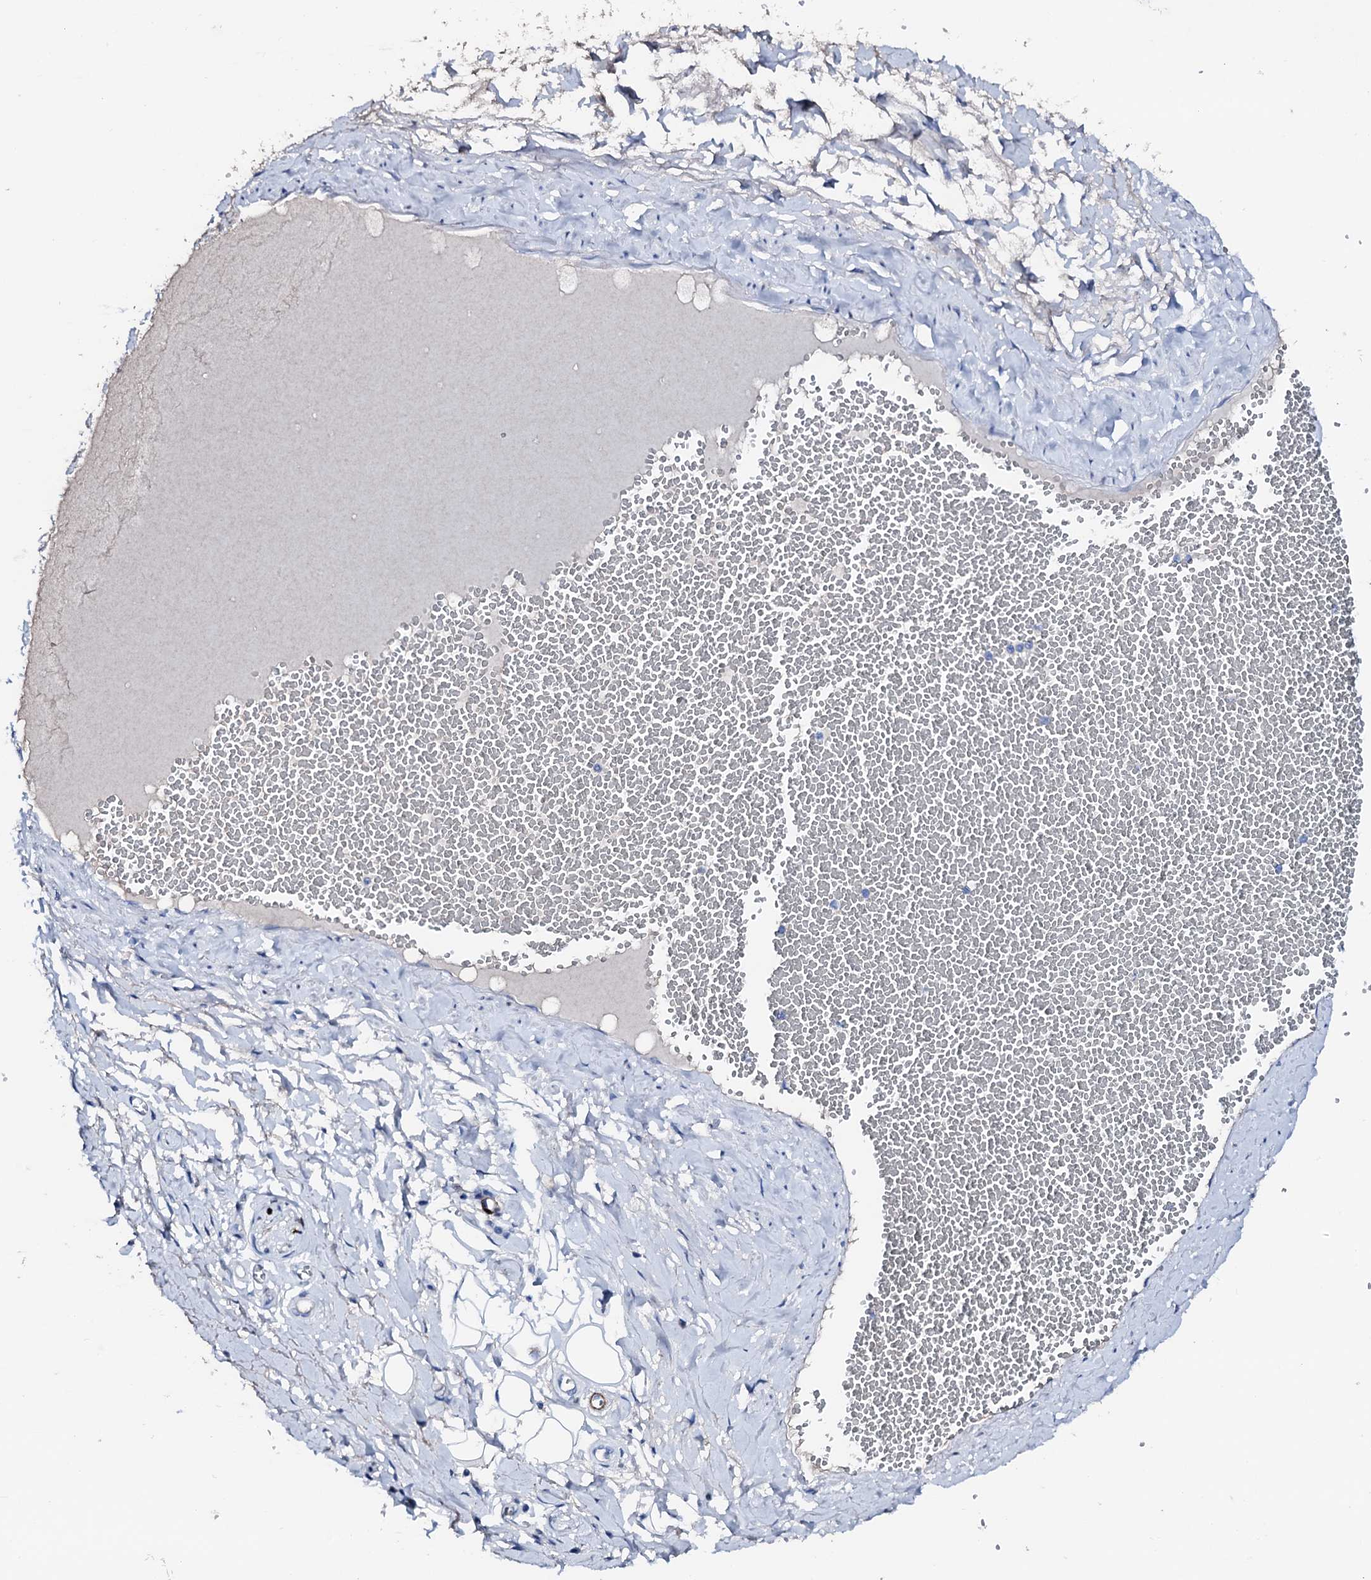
{"staining": {"intensity": "negative", "quantity": "none", "location": "none"}, "tissue": "adipose tissue", "cell_type": "Adipocytes", "image_type": "normal", "snomed": [{"axis": "morphology", "description": "Normal tissue, NOS"}, {"axis": "morphology", "description": "Inflammation, NOS"}, {"axis": "topography", "description": "Salivary gland"}, {"axis": "topography", "description": "Peripheral nerve tissue"}], "caption": "Immunohistochemistry of unremarkable human adipose tissue reveals no positivity in adipocytes.", "gene": "NRIP2", "patient": {"sex": "female", "age": 75}}